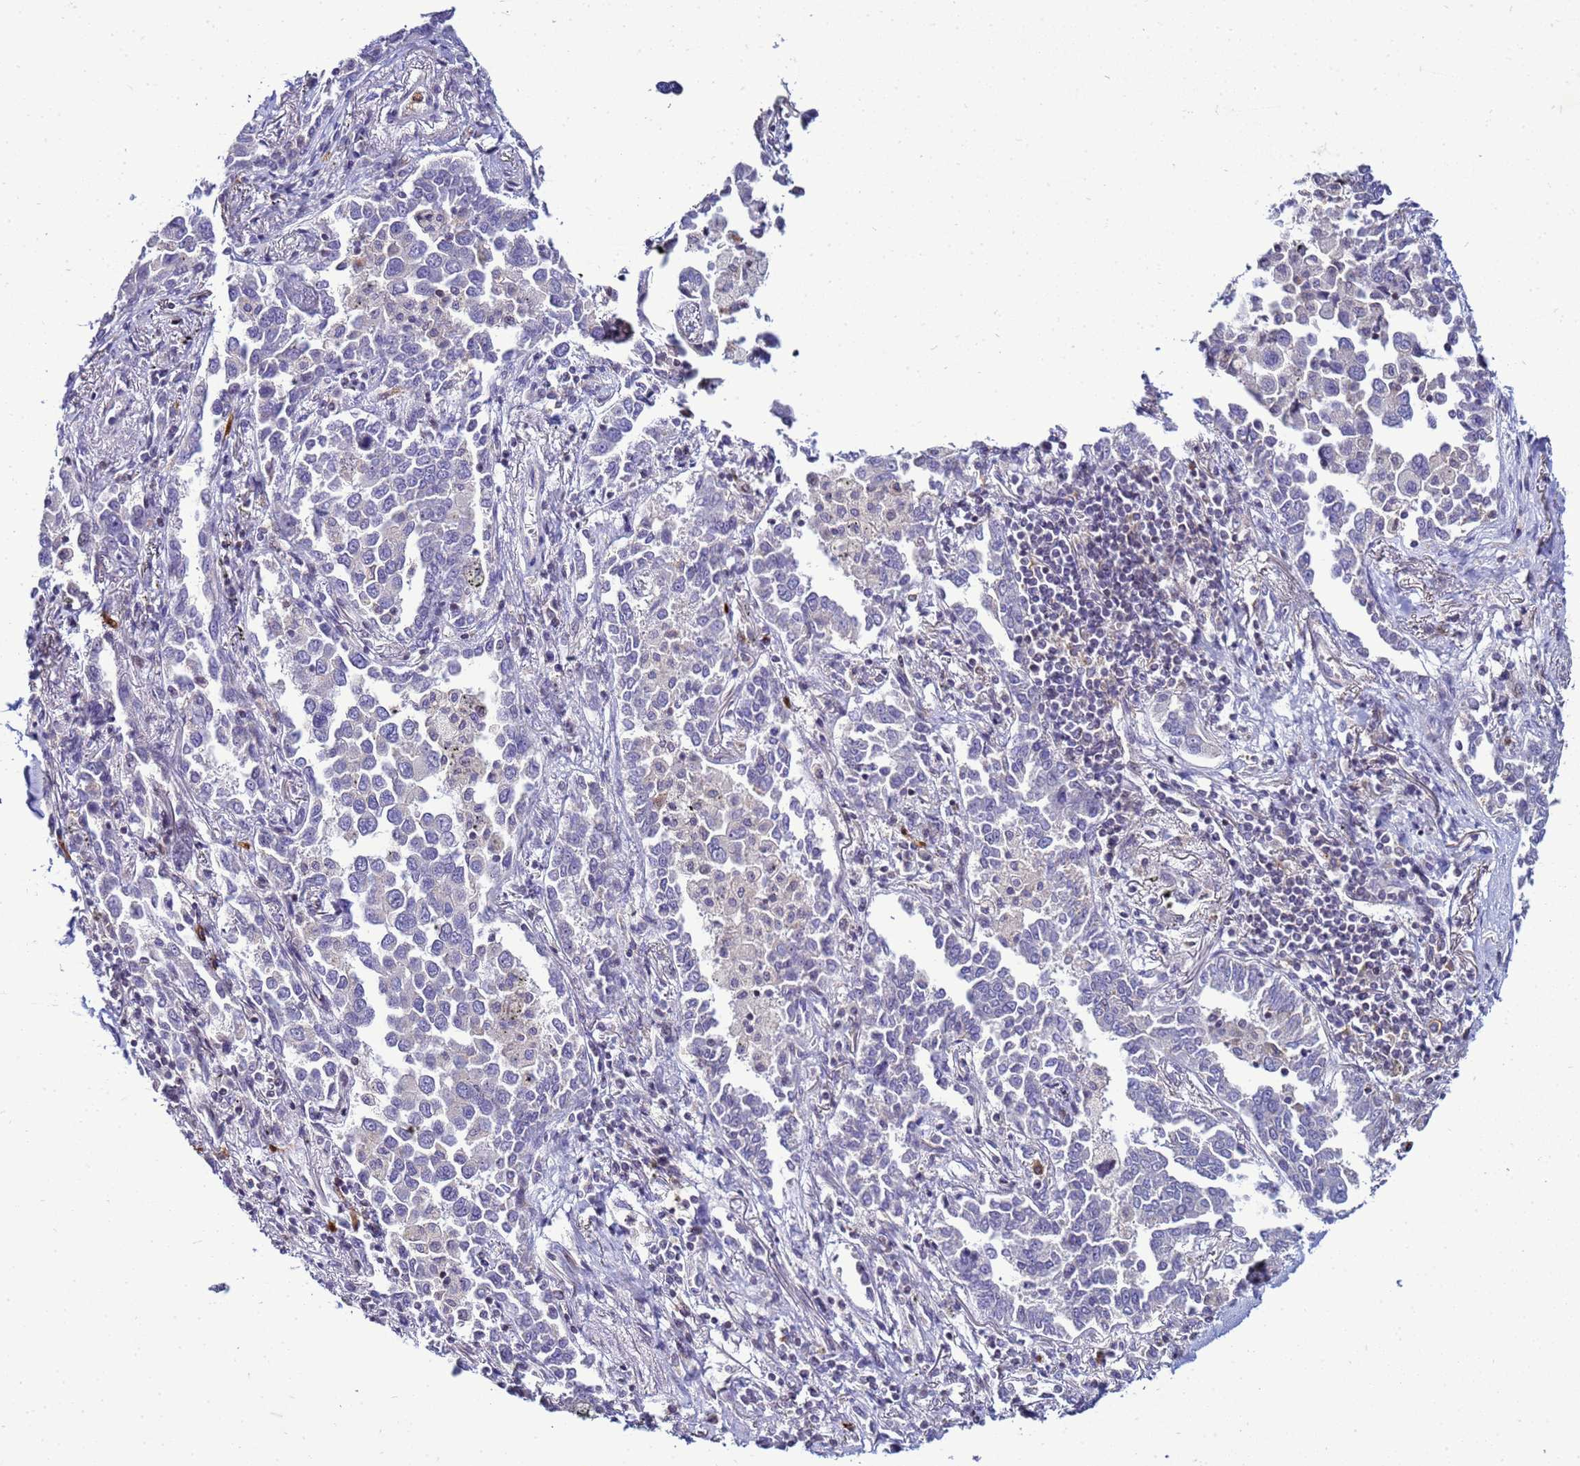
{"staining": {"intensity": "negative", "quantity": "none", "location": "none"}, "tissue": "lung cancer", "cell_type": "Tumor cells", "image_type": "cancer", "snomed": [{"axis": "morphology", "description": "Adenocarcinoma, NOS"}, {"axis": "topography", "description": "Lung"}], "caption": "Immunohistochemistry (IHC) of adenocarcinoma (lung) exhibits no positivity in tumor cells.", "gene": "VPS4B", "patient": {"sex": "male", "age": 67}}